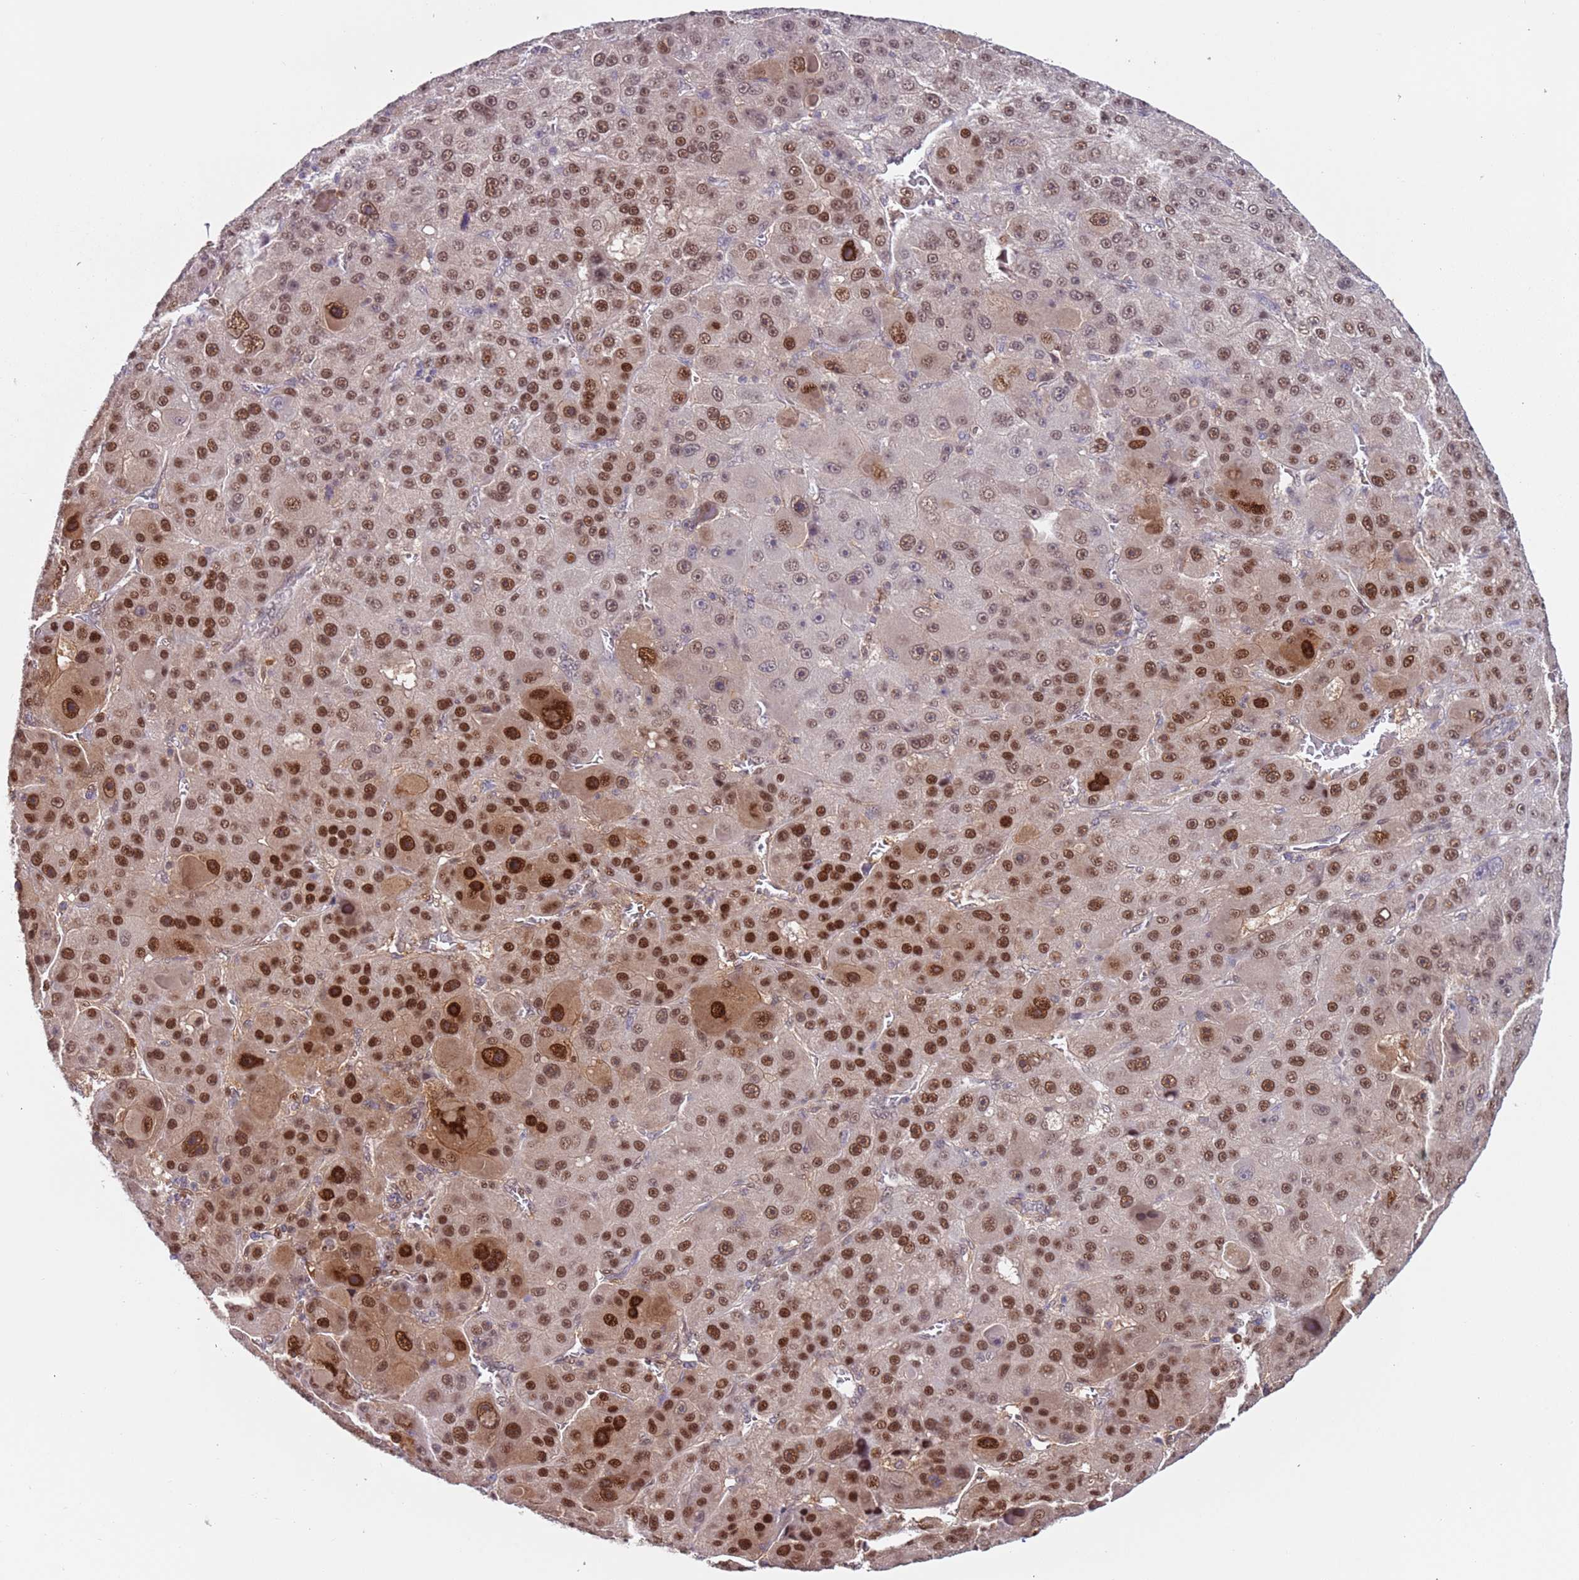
{"staining": {"intensity": "strong", "quantity": "25%-75%", "location": "nuclear"}, "tissue": "liver cancer", "cell_type": "Tumor cells", "image_type": "cancer", "snomed": [{"axis": "morphology", "description": "Carcinoma, Hepatocellular, NOS"}, {"axis": "topography", "description": "Liver"}], "caption": "An image of hepatocellular carcinoma (liver) stained for a protein reveals strong nuclear brown staining in tumor cells.", "gene": "RMND5B", "patient": {"sex": "male", "age": 76}}